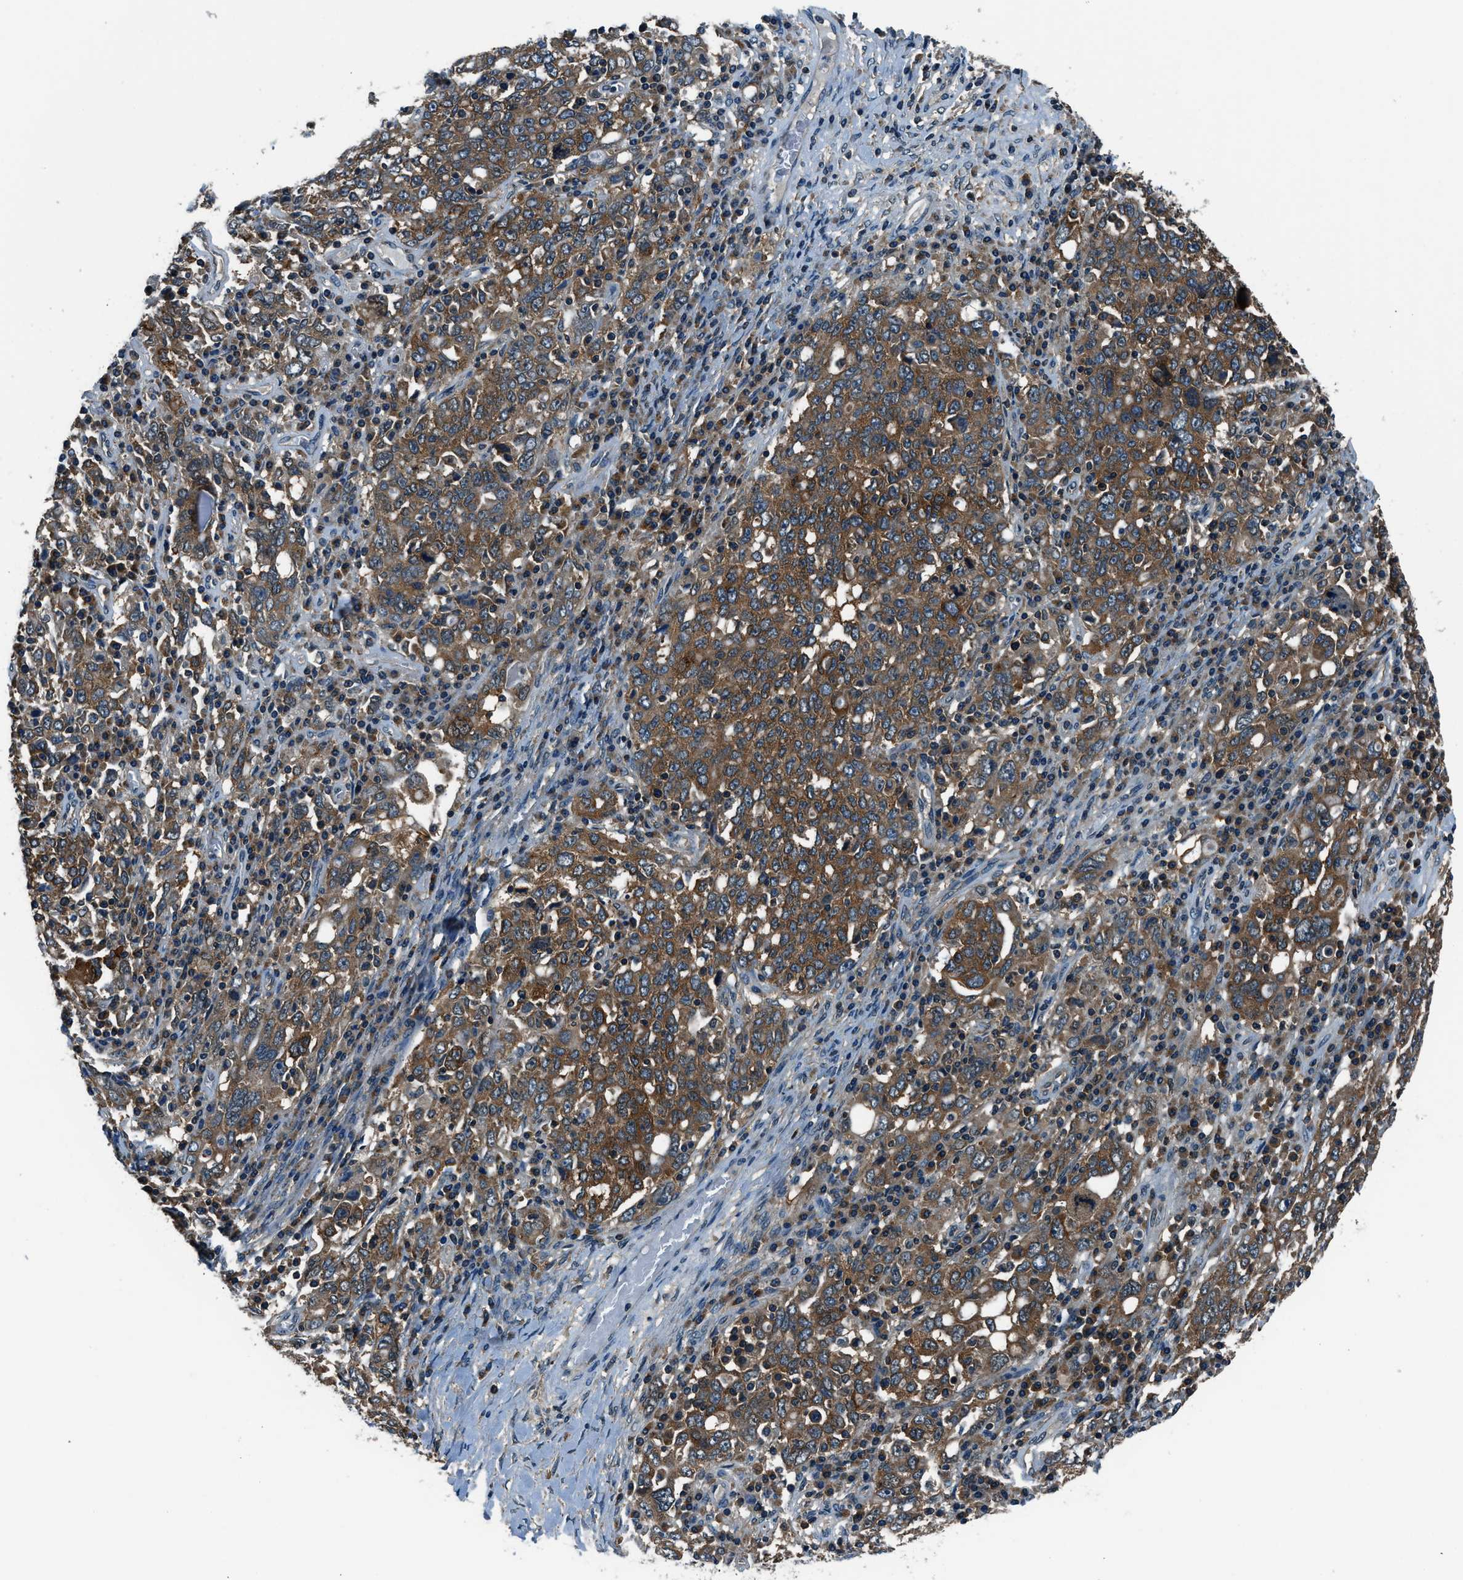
{"staining": {"intensity": "moderate", "quantity": ">75%", "location": "cytoplasmic/membranous"}, "tissue": "ovarian cancer", "cell_type": "Tumor cells", "image_type": "cancer", "snomed": [{"axis": "morphology", "description": "Carcinoma, endometroid"}, {"axis": "topography", "description": "Ovary"}], "caption": "This image shows endometroid carcinoma (ovarian) stained with immunohistochemistry (IHC) to label a protein in brown. The cytoplasmic/membranous of tumor cells show moderate positivity for the protein. Nuclei are counter-stained blue.", "gene": "ARFGAP2", "patient": {"sex": "female", "age": 62}}